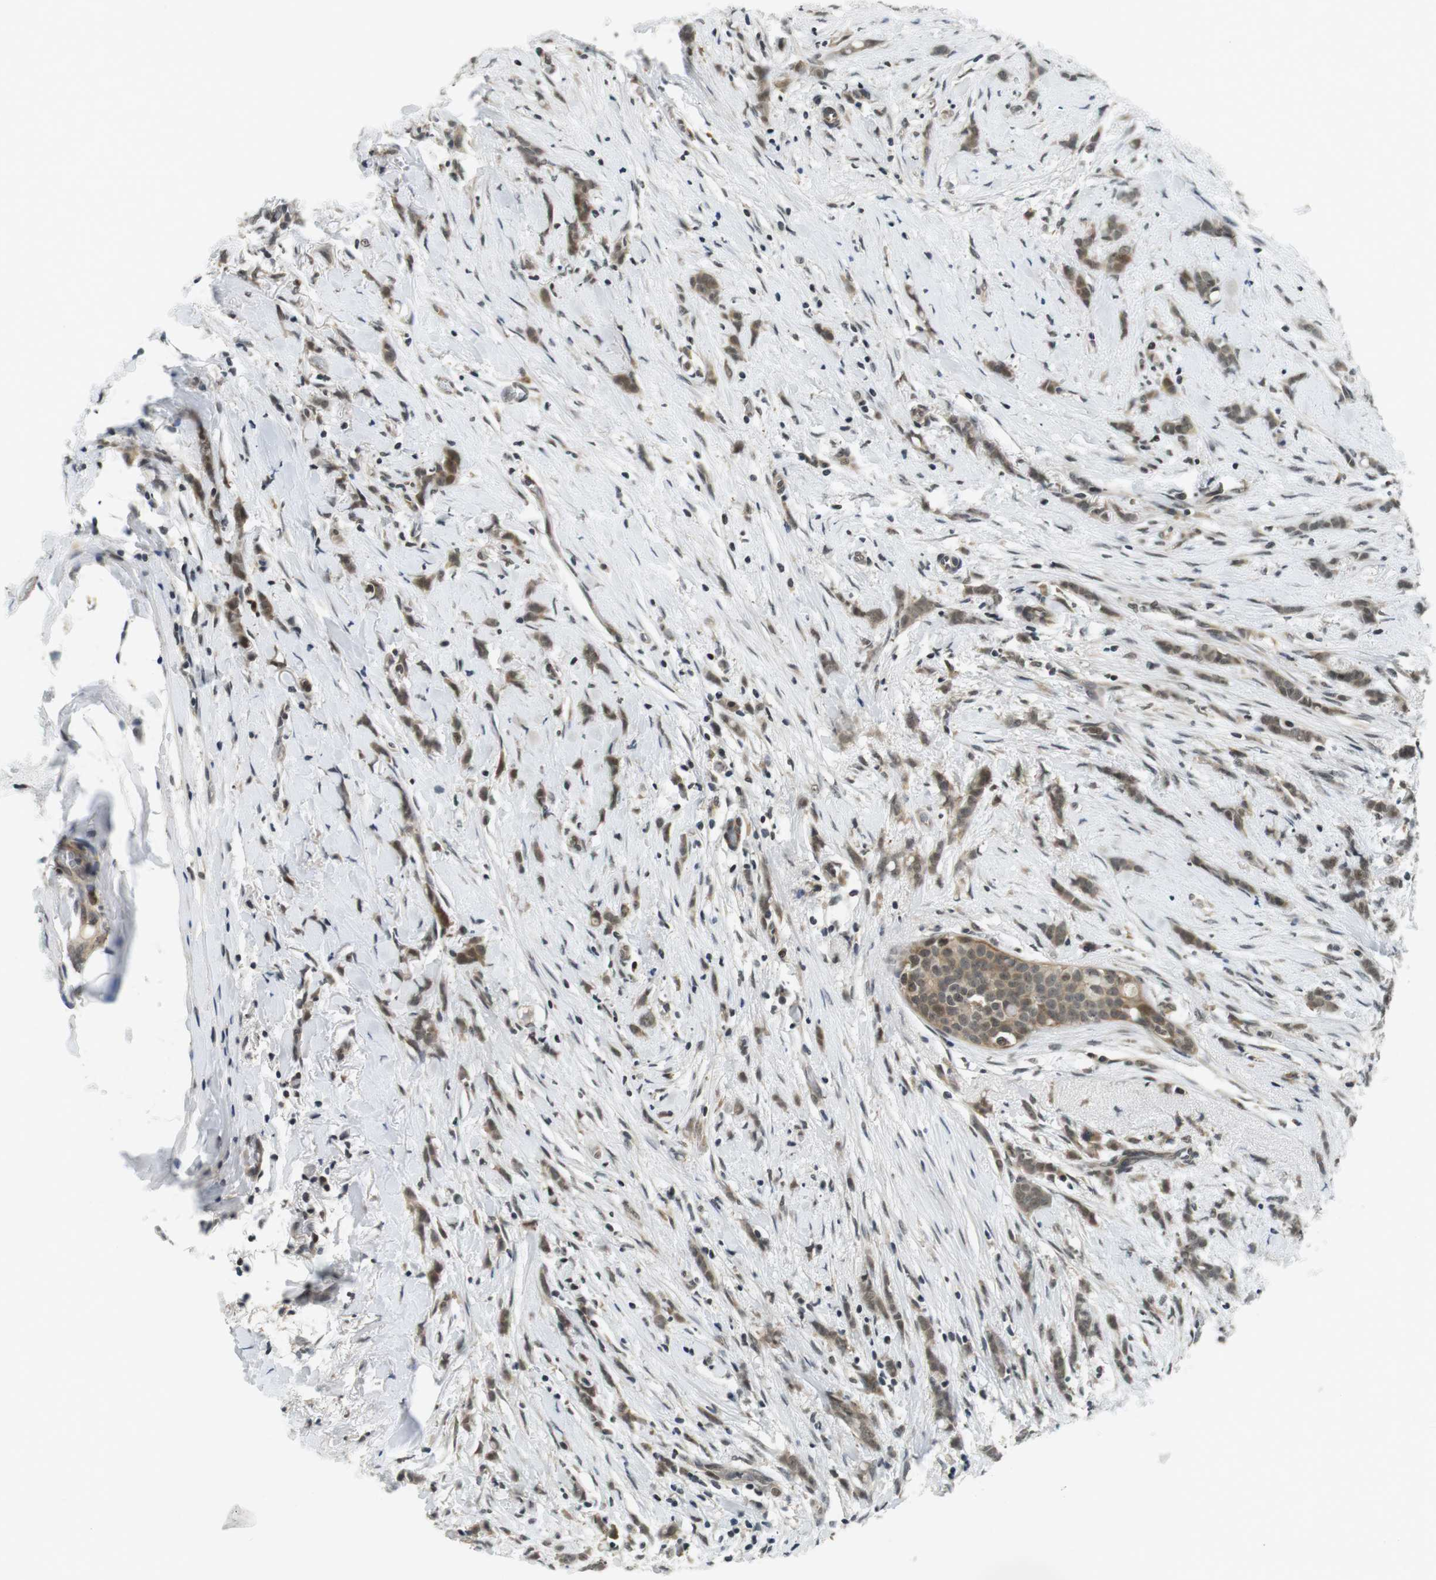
{"staining": {"intensity": "moderate", "quantity": ">75%", "location": "cytoplasmic/membranous,nuclear"}, "tissue": "breast cancer", "cell_type": "Tumor cells", "image_type": "cancer", "snomed": [{"axis": "morphology", "description": "Lobular carcinoma, in situ"}, {"axis": "morphology", "description": "Lobular carcinoma"}, {"axis": "topography", "description": "Breast"}], "caption": "Human breast lobular carcinoma in situ stained for a protein (brown) demonstrates moderate cytoplasmic/membranous and nuclear positive positivity in about >75% of tumor cells.", "gene": "BRD4", "patient": {"sex": "female", "age": 41}}